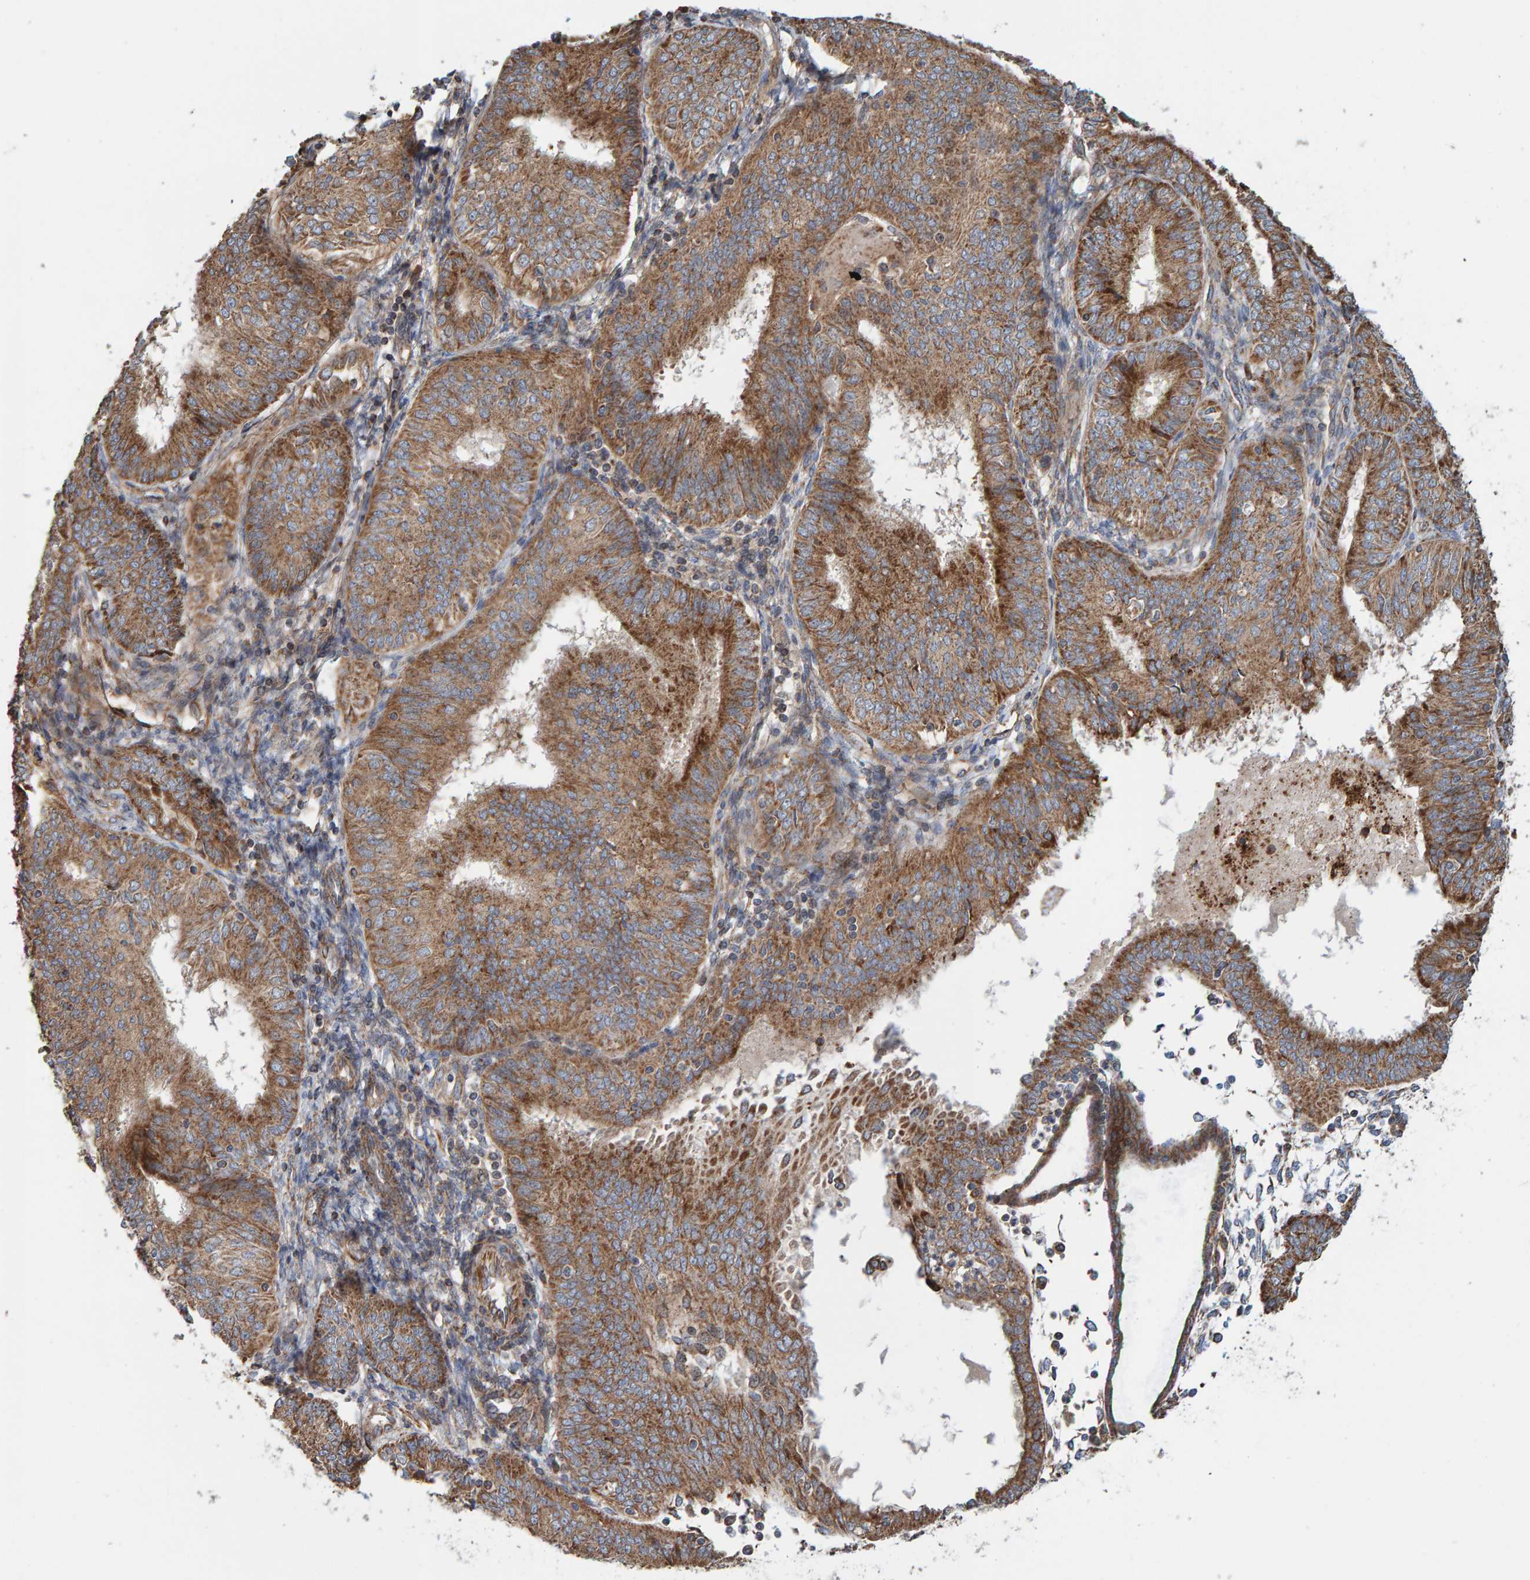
{"staining": {"intensity": "strong", "quantity": ">75%", "location": "cytoplasmic/membranous"}, "tissue": "endometrial cancer", "cell_type": "Tumor cells", "image_type": "cancer", "snomed": [{"axis": "morphology", "description": "Adenocarcinoma, NOS"}, {"axis": "topography", "description": "Endometrium"}], "caption": "The micrograph demonstrates a brown stain indicating the presence of a protein in the cytoplasmic/membranous of tumor cells in endometrial cancer.", "gene": "MRPL45", "patient": {"sex": "female", "age": 58}}